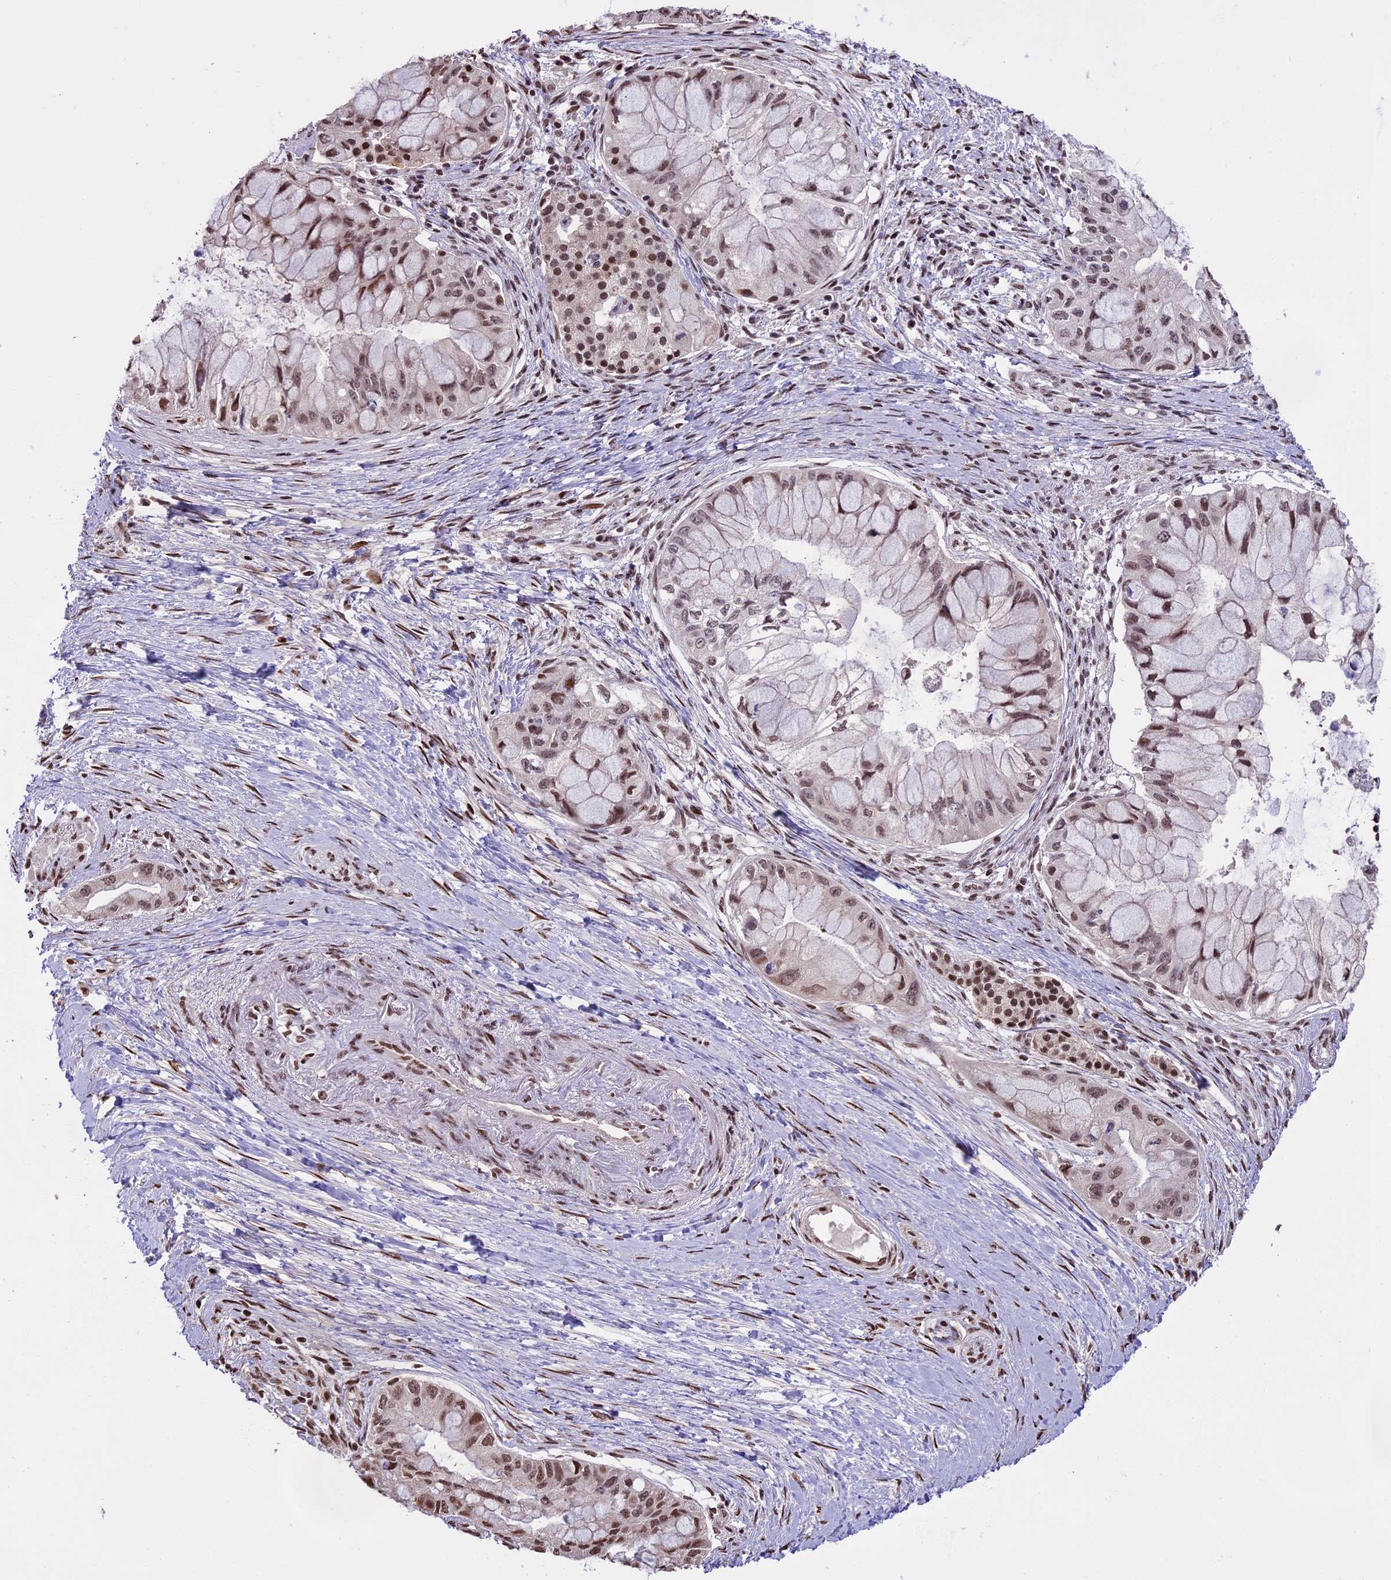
{"staining": {"intensity": "moderate", "quantity": ">75%", "location": "nuclear"}, "tissue": "pancreatic cancer", "cell_type": "Tumor cells", "image_type": "cancer", "snomed": [{"axis": "morphology", "description": "Adenocarcinoma, NOS"}, {"axis": "topography", "description": "Pancreas"}], "caption": "Human adenocarcinoma (pancreatic) stained for a protein (brown) shows moderate nuclear positive staining in approximately >75% of tumor cells.", "gene": "POLR3E", "patient": {"sex": "male", "age": 48}}